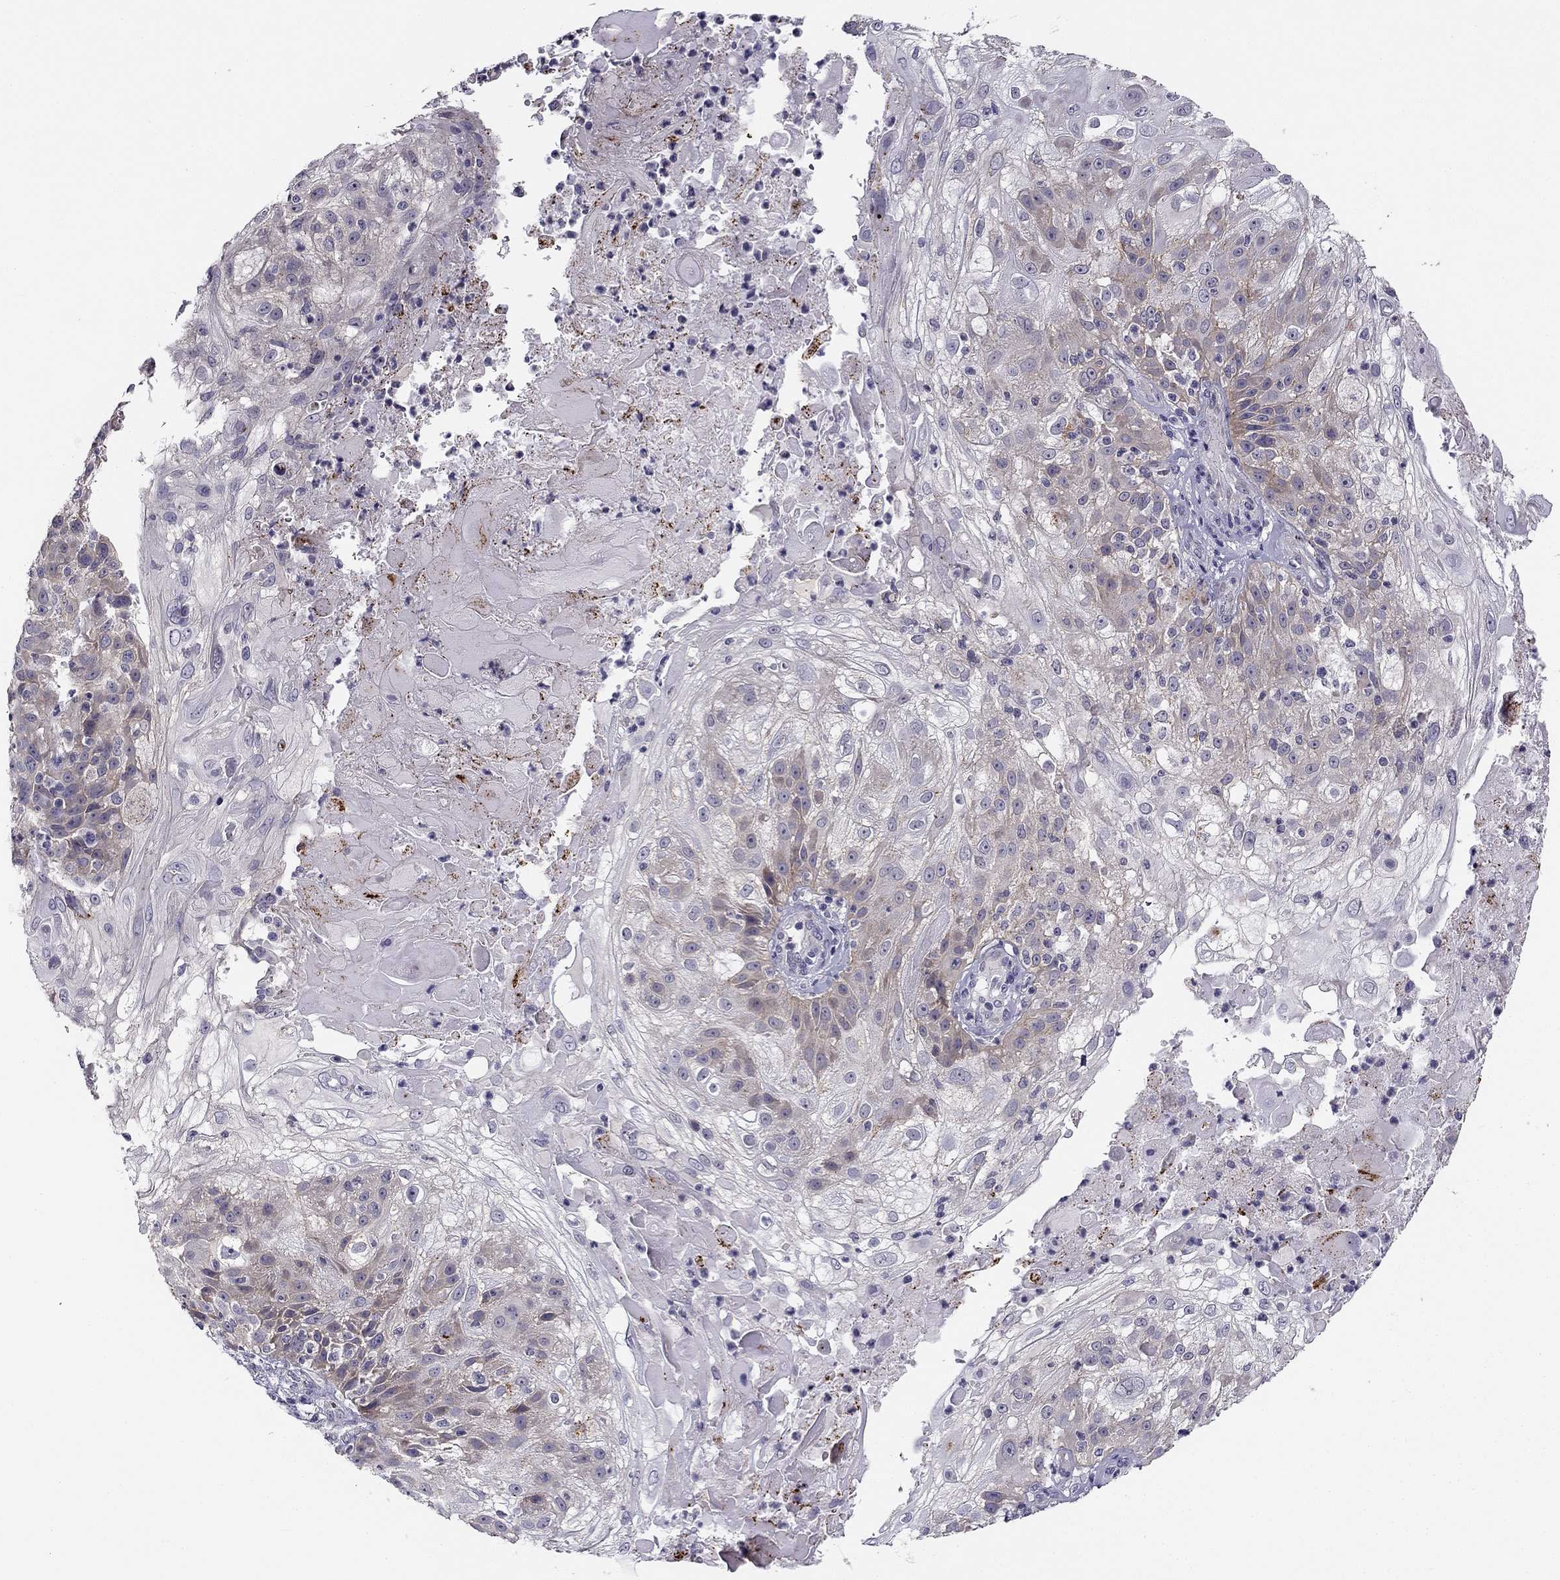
{"staining": {"intensity": "weak", "quantity": "<25%", "location": "cytoplasmic/membranous"}, "tissue": "skin cancer", "cell_type": "Tumor cells", "image_type": "cancer", "snomed": [{"axis": "morphology", "description": "Normal tissue, NOS"}, {"axis": "morphology", "description": "Squamous cell carcinoma, NOS"}, {"axis": "topography", "description": "Skin"}], "caption": "Immunohistochemical staining of skin cancer (squamous cell carcinoma) displays no significant staining in tumor cells.", "gene": "CNR1", "patient": {"sex": "female", "age": 83}}